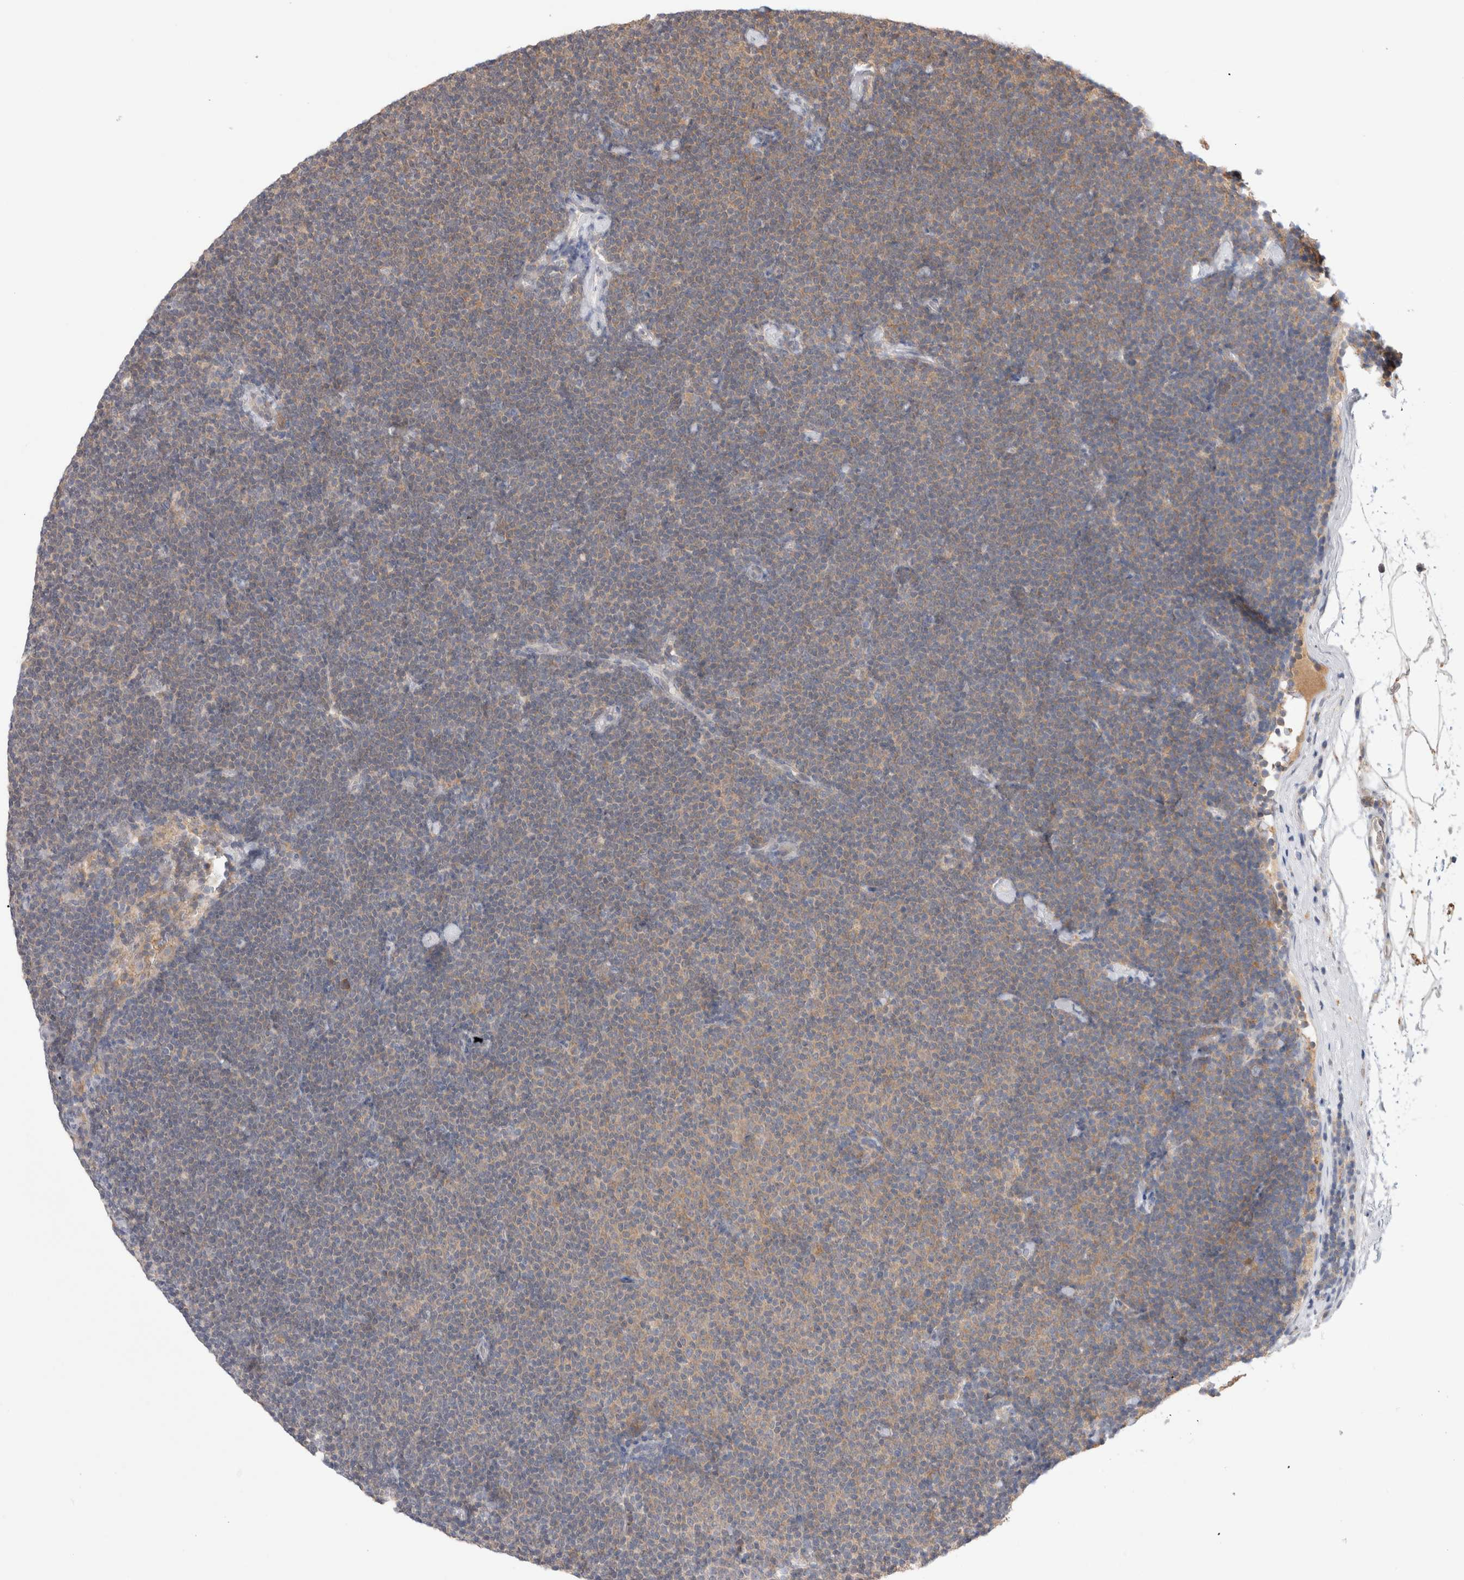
{"staining": {"intensity": "weak", "quantity": "25%-75%", "location": "cytoplasmic/membranous"}, "tissue": "lymphoma", "cell_type": "Tumor cells", "image_type": "cancer", "snomed": [{"axis": "morphology", "description": "Malignant lymphoma, non-Hodgkin's type, Low grade"}, {"axis": "topography", "description": "Lymph node"}], "caption": "Human lymphoma stained with a protein marker exhibits weak staining in tumor cells.", "gene": "NDOR1", "patient": {"sex": "female", "age": 53}}